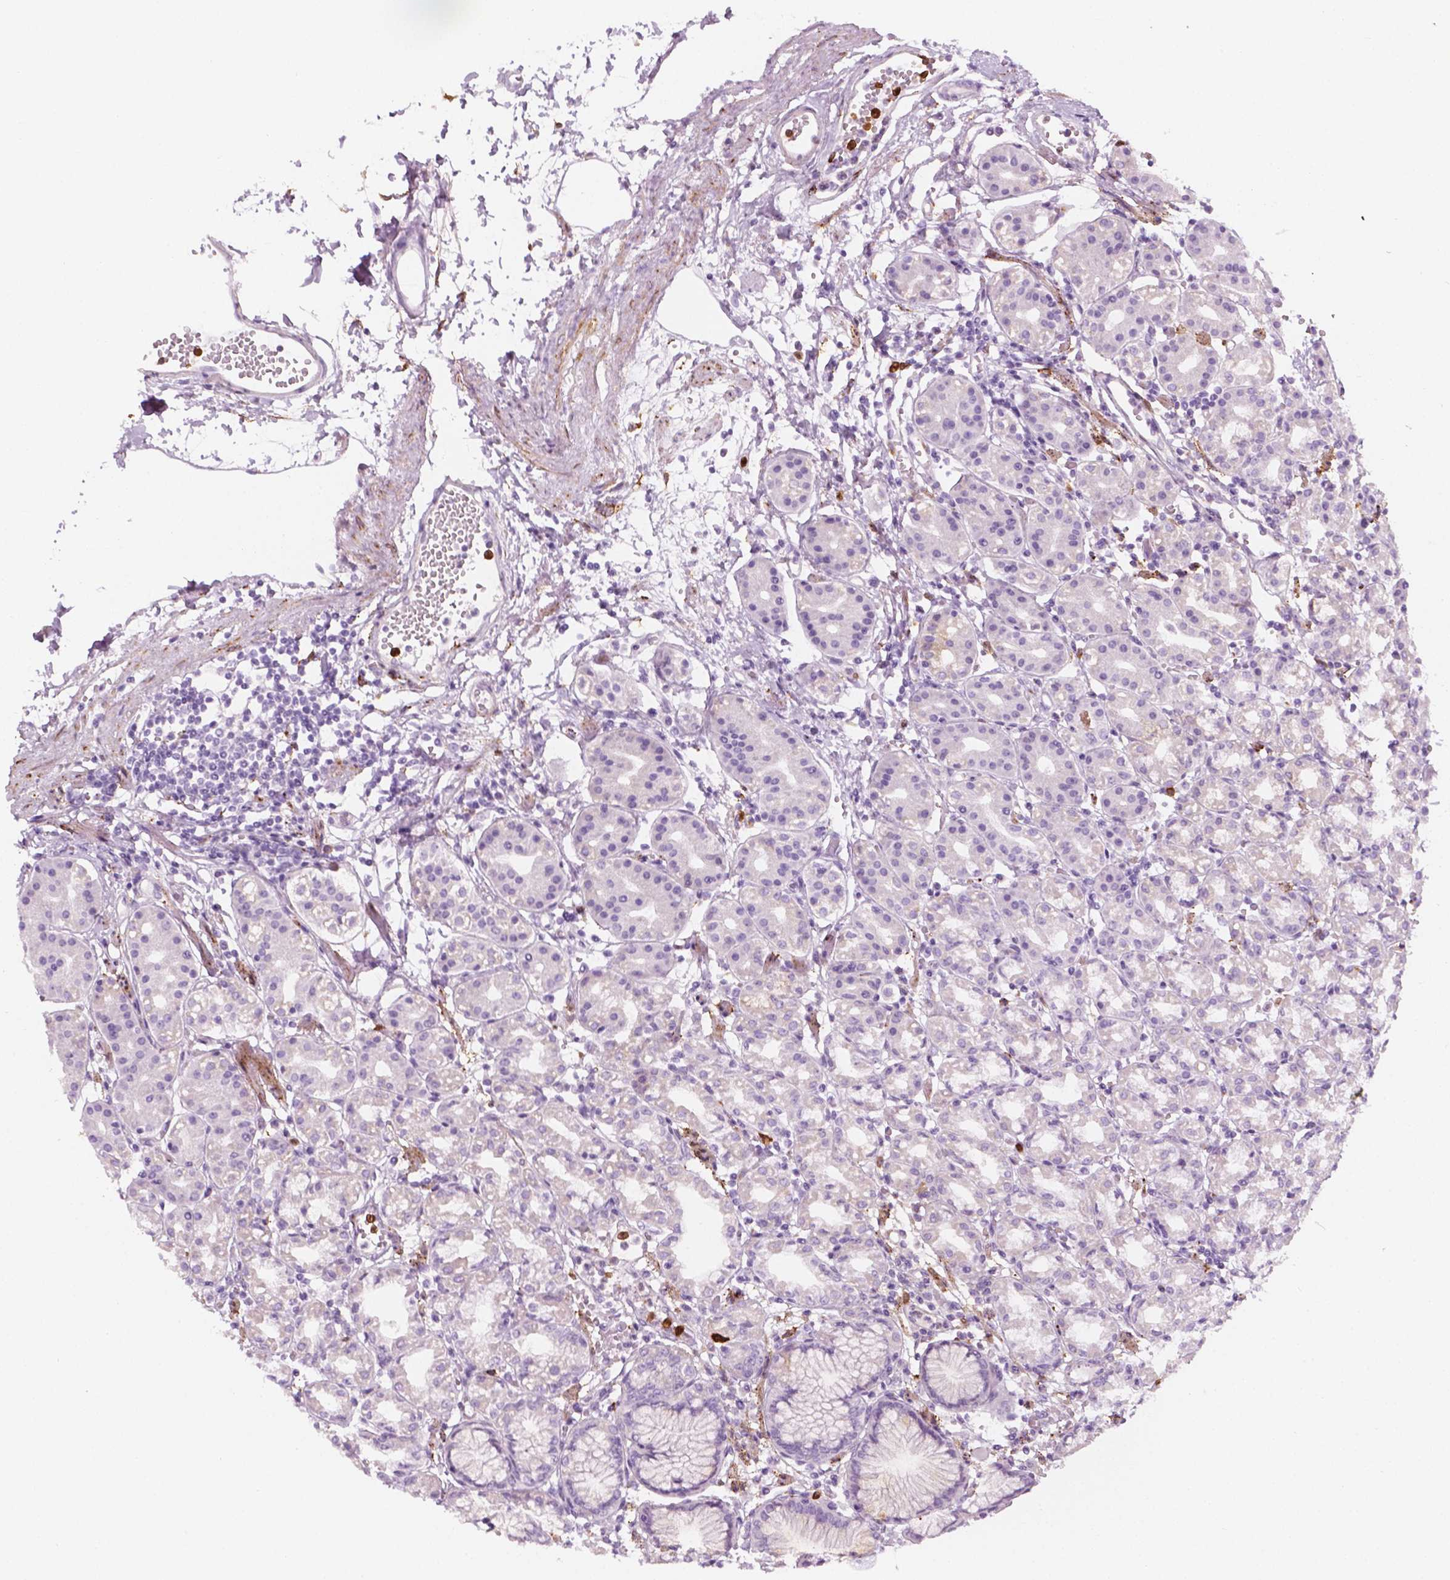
{"staining": {"intensity": "strong", "quantity": "<25%", "location": "cytoplasmic/membranous"}, "tissue": "stomach", "cell_type": "Glandular cells", "image_type": "normal", "snomed": [{"axis": "morphology", "description": "Normal tissue, NOS"}, {"axis": "topography", "description": "Skeletal muscle"}, {"axis": "topography", "description": "Stomach"}], "caption": "Glandular cells show strong cytoplasmic/membranous expression in about <25% of cells in benign stomach. (brown staining indicates protein expression, while blue staining denotes nuclei).", "gene": "CES1", "patient": {"sex": "female", "age": 57}}